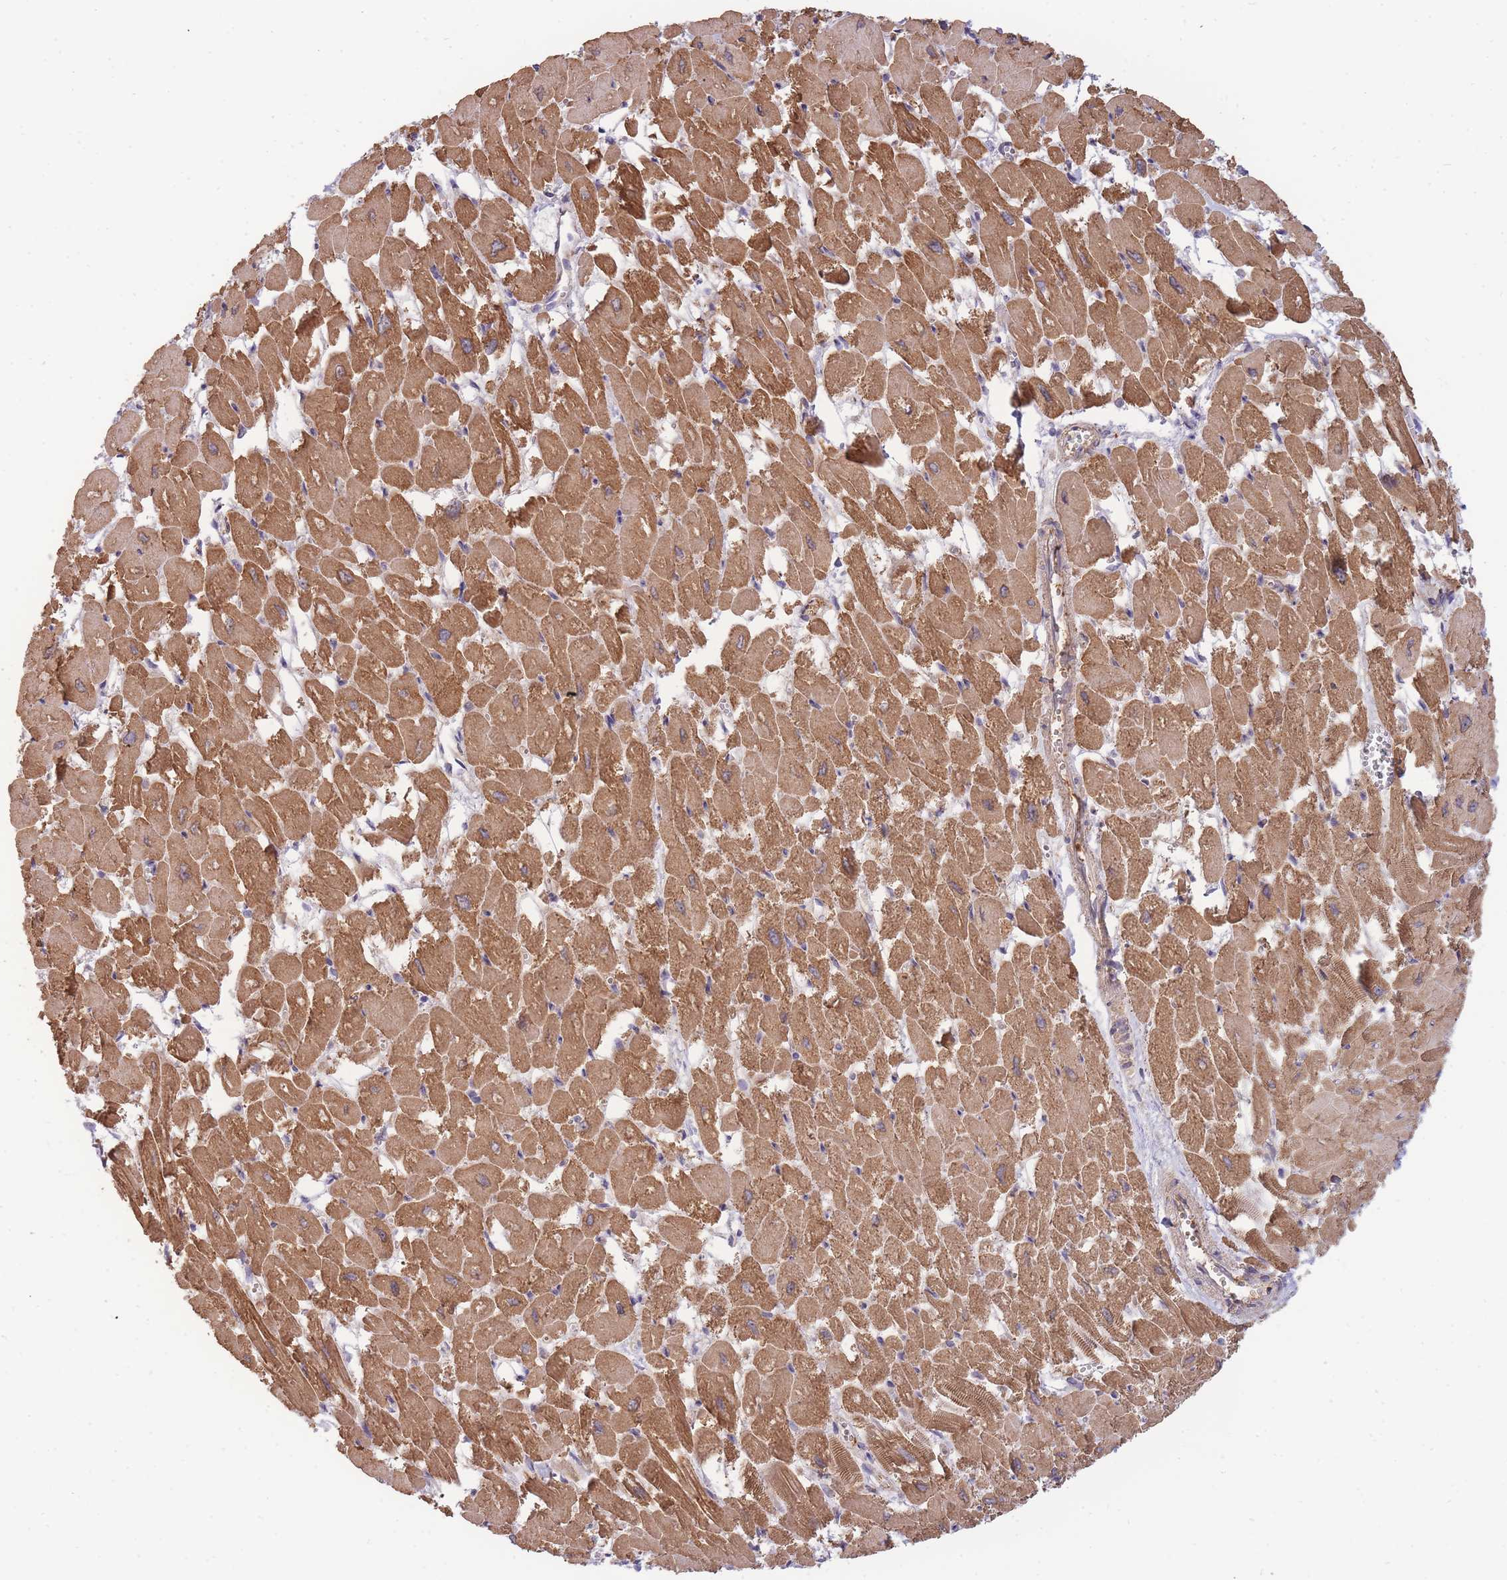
{"staining": {"intensity": "moderate", "quantity": ">75%", "location": "cytoplasmic/membranous"}, "tissue": "heart muscle", "cell_type": "Cardiomyocytes", "image_type": "normal", "snomed": [{"axis": "morphology", "description": "Normal tissue, NOS"}, {"axis": "topography", "description": "Heart"}], "caption": "Immunohistochemistry of benign human heart muscle demonstrates medium levels of moderate cytoplasmic/membranous staining in about >75% of cardiomyocytes. Using DAB (brown) and hematoxylin (blue) stains, captured at high magnification using brightfield microscopy.", "gene": "SMC6", "patient": {"sex": "male", "age": 54}}